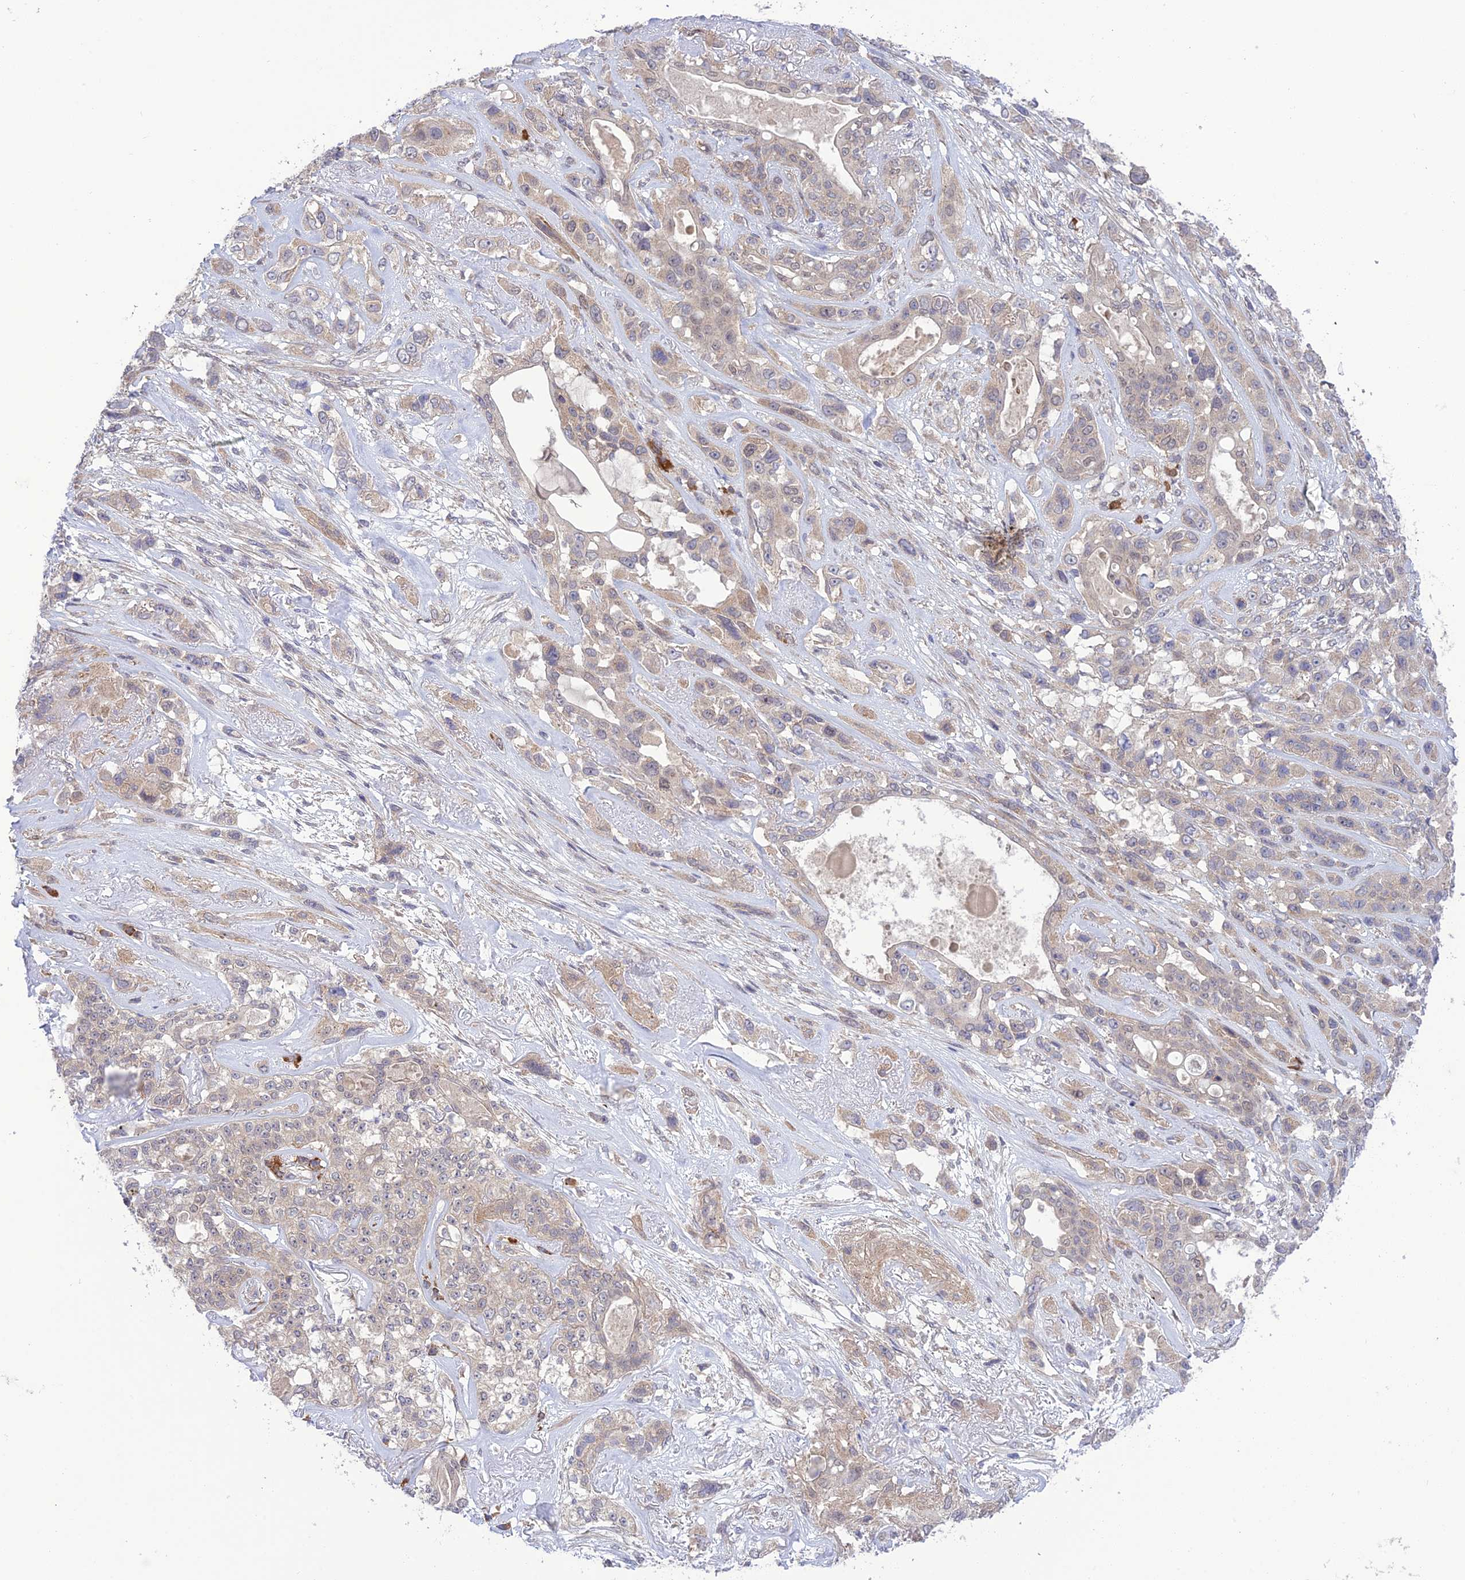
{"staining": {"intensity": "negative", "quantity": "none", "location": "none"}, "tissue": "lung cancer", "cell_type": "Tumor cells", "image_type": "cancer", "snomed": [{"axis": "morphology", "description": "Squamous cell carcinoma, NOS"}, {"axis": "topography", "description": "Lung"}], "caption": "The micrograph exhibits no significant expression in tumor cells of lung squamous cell carcinoma.", "gene": "UROS", "patient": {"sex": "female", "age": 70}}